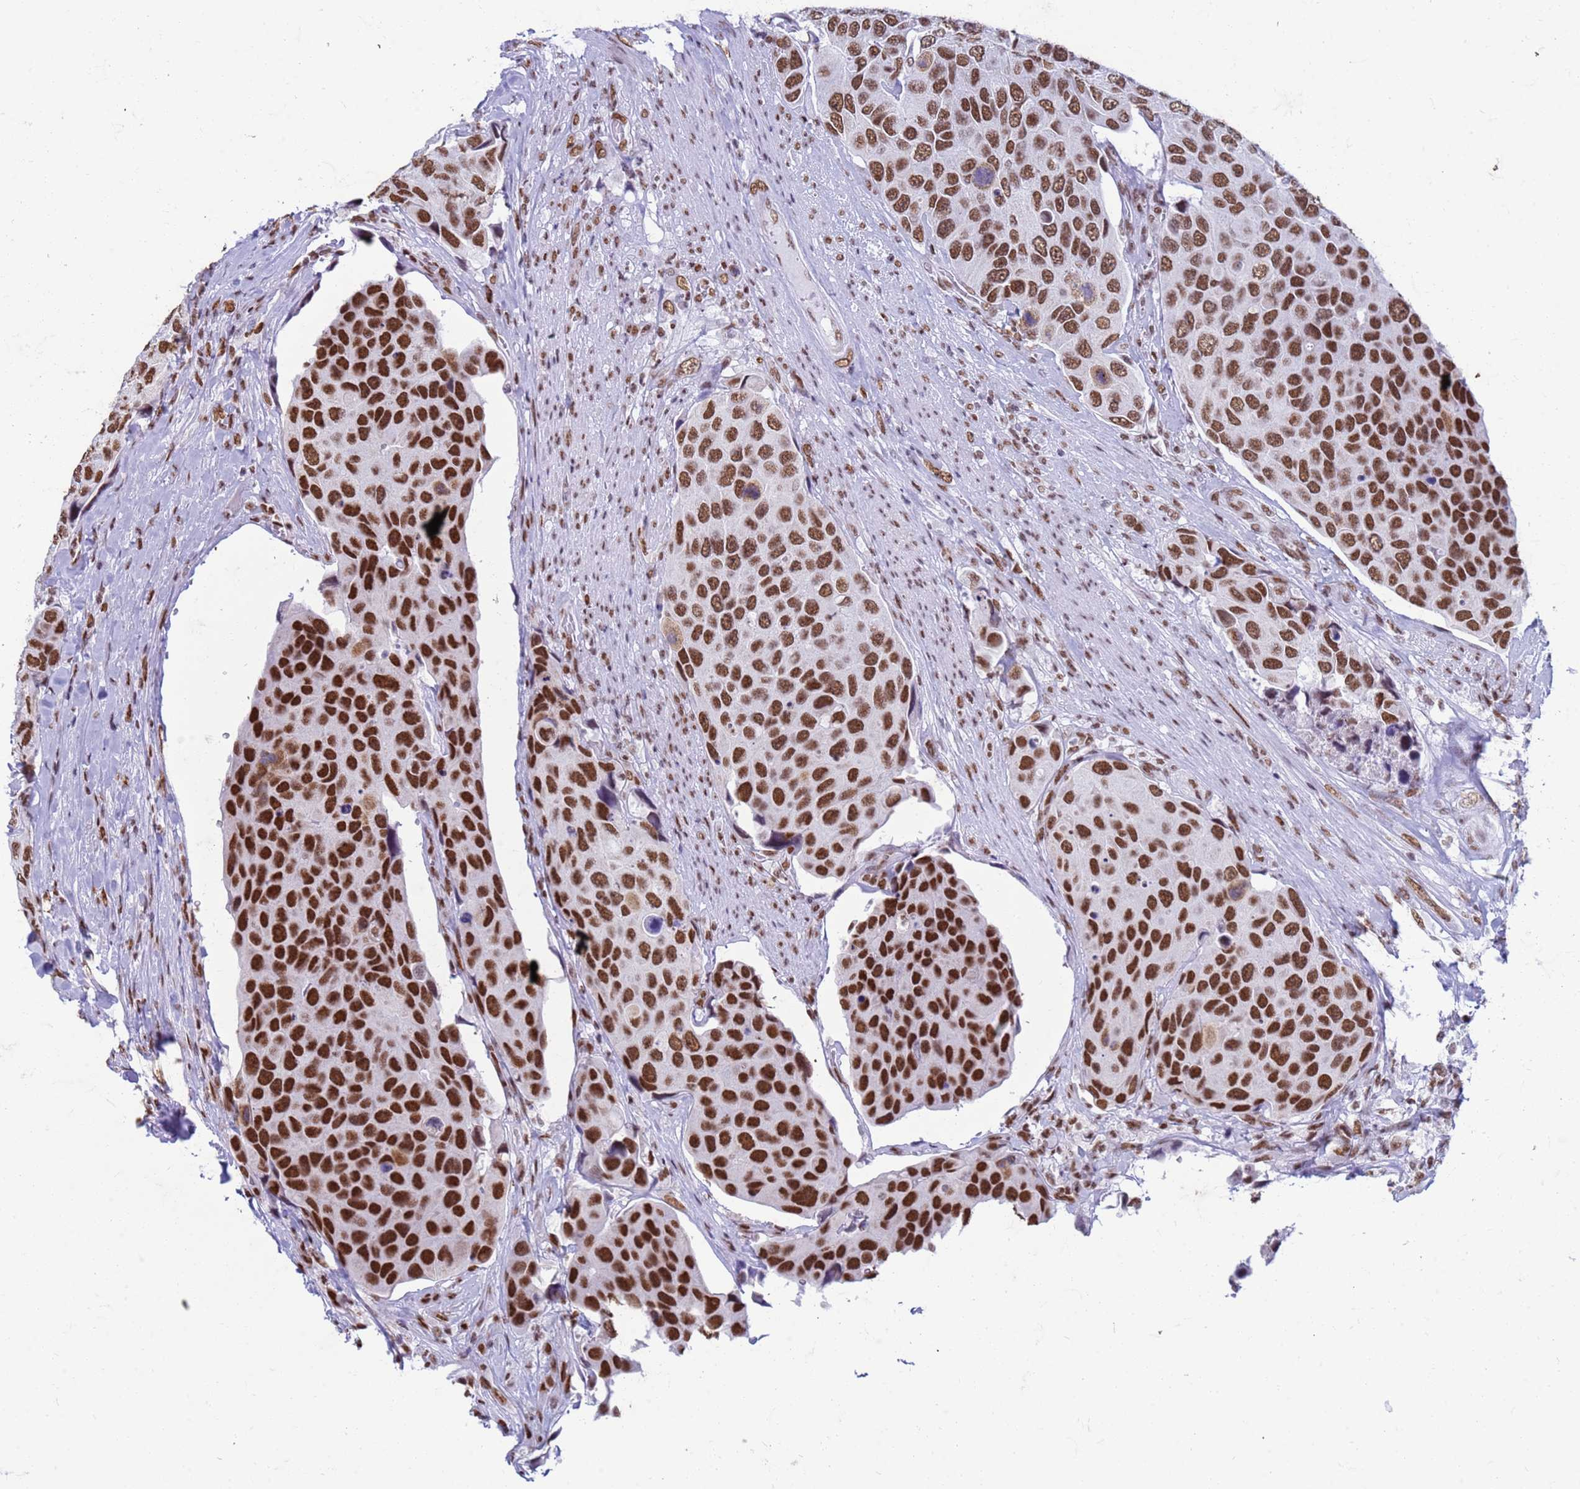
{"staining": {"intensity": "strong", "quantity": ">75%", "location": "nuclear"}, "tissue": "urothelial cancer", "cell_type": "Tumor cells", "image_type": "cancer", "snomed": [{"axis": "morphology", "description": "Urothelial carcinoma, High grade"}, {"axis": "topography", "description": "Urinary bladder"}], "caption": "IHC image of urothelial cancer stained for a protein (brown), which shows high levels of strong nuclear expression in approximately >75% of tumor cells.", "gene": "FAM170B", "patient": {"sex": "male", "age": 74}}